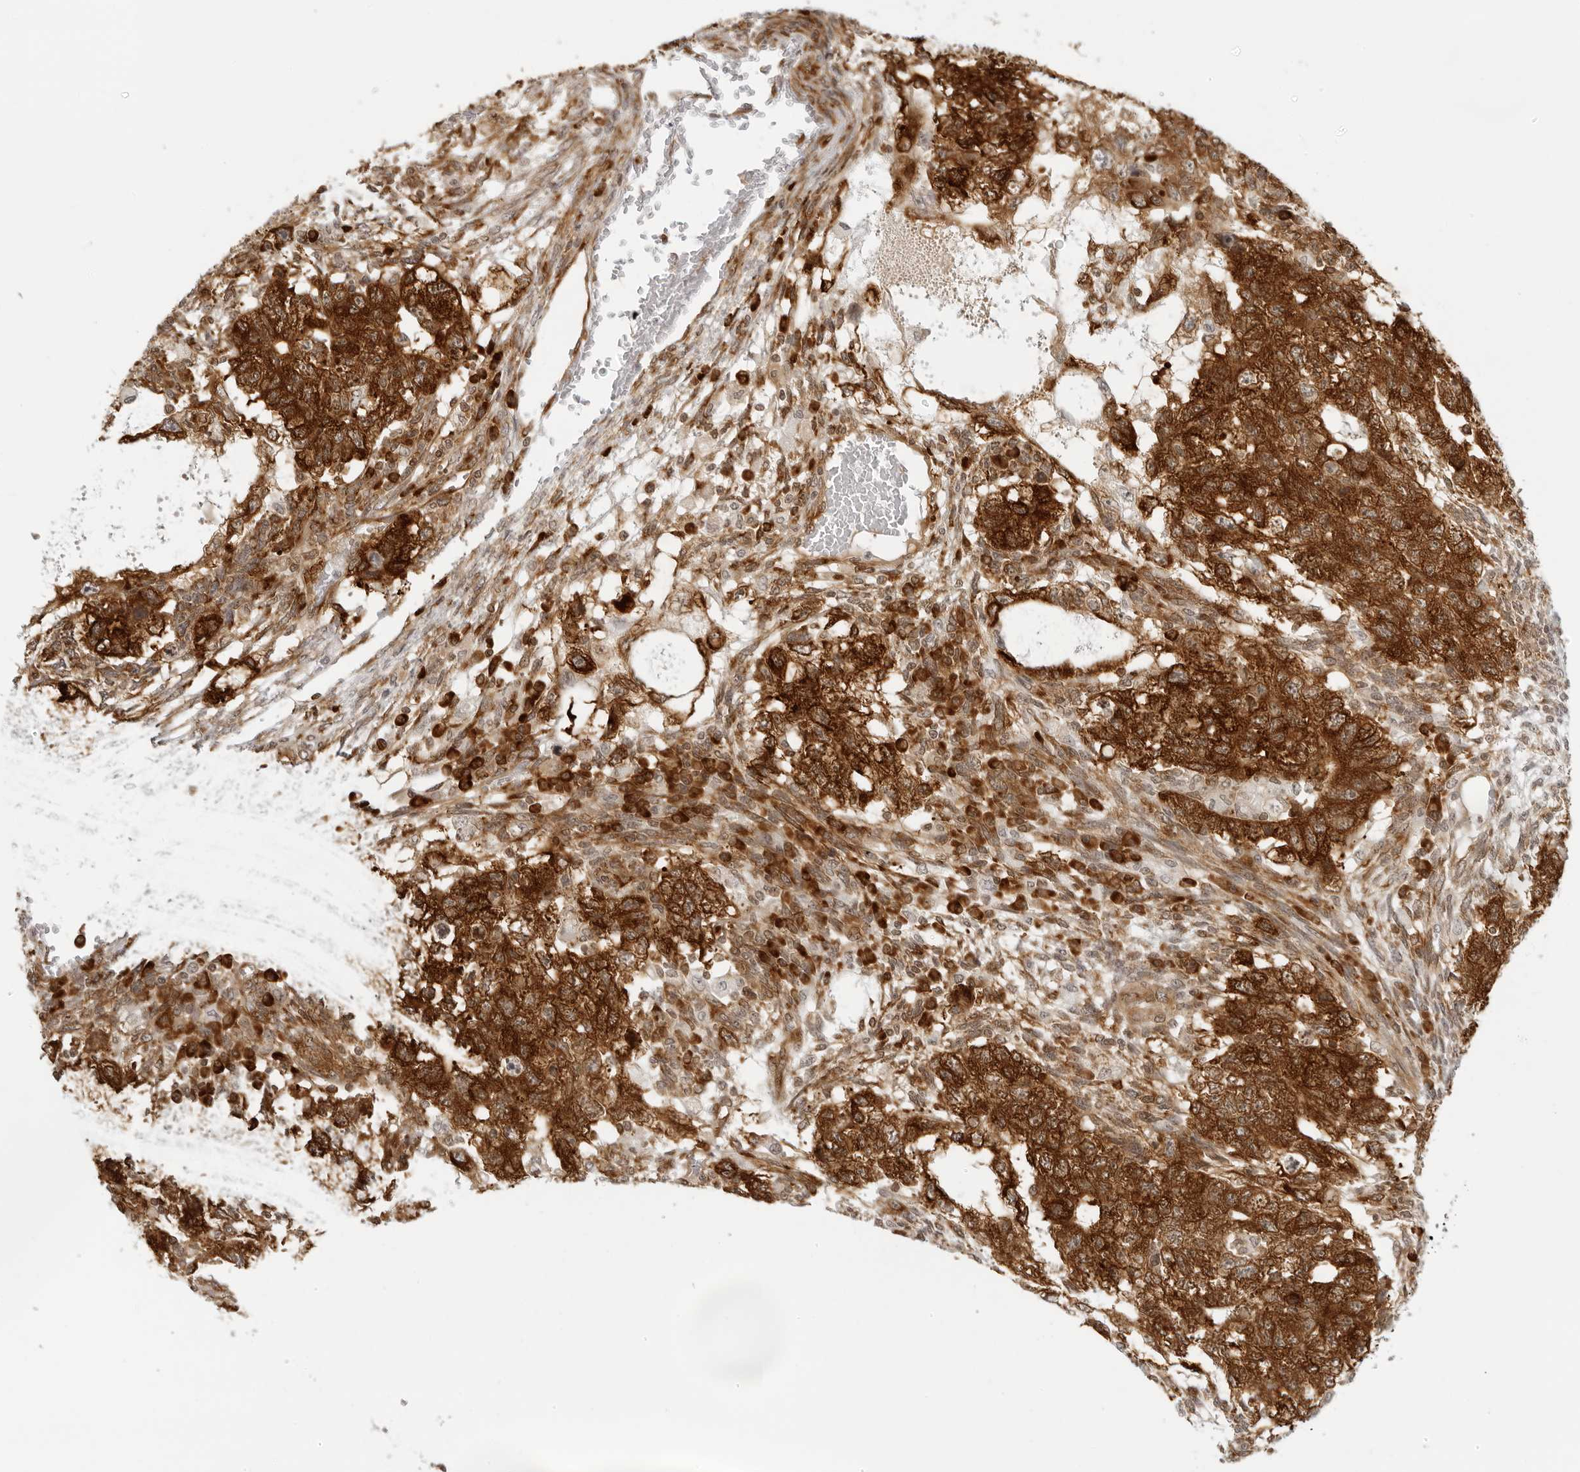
{"staining": {"intensity": "strong", "quantity": ">75%", "location": "cytoplasmic/membranous"}, "tissue": "testis cancer", "cell_type": "Tumor cells", "image_type": "cancer", "snomed": [{"axis": "morphology", "description": "Normal tissue, NOS"}, {"axis": "morphology", "description": "Carcinoma, Embryonal, NOS"}, {"axis": "topography", "description": "Testis"}], "caption": "Tumor cells exhibit high levels of strong cytoplasmic/membranous expression in approximately >75% of cells in embryonal carcinoma (testis). Ihc stains the protein in brown and the nuclei are stained blue.", "gene": "EIF4G1", "patient": {"sex": "male", "age": 36}}